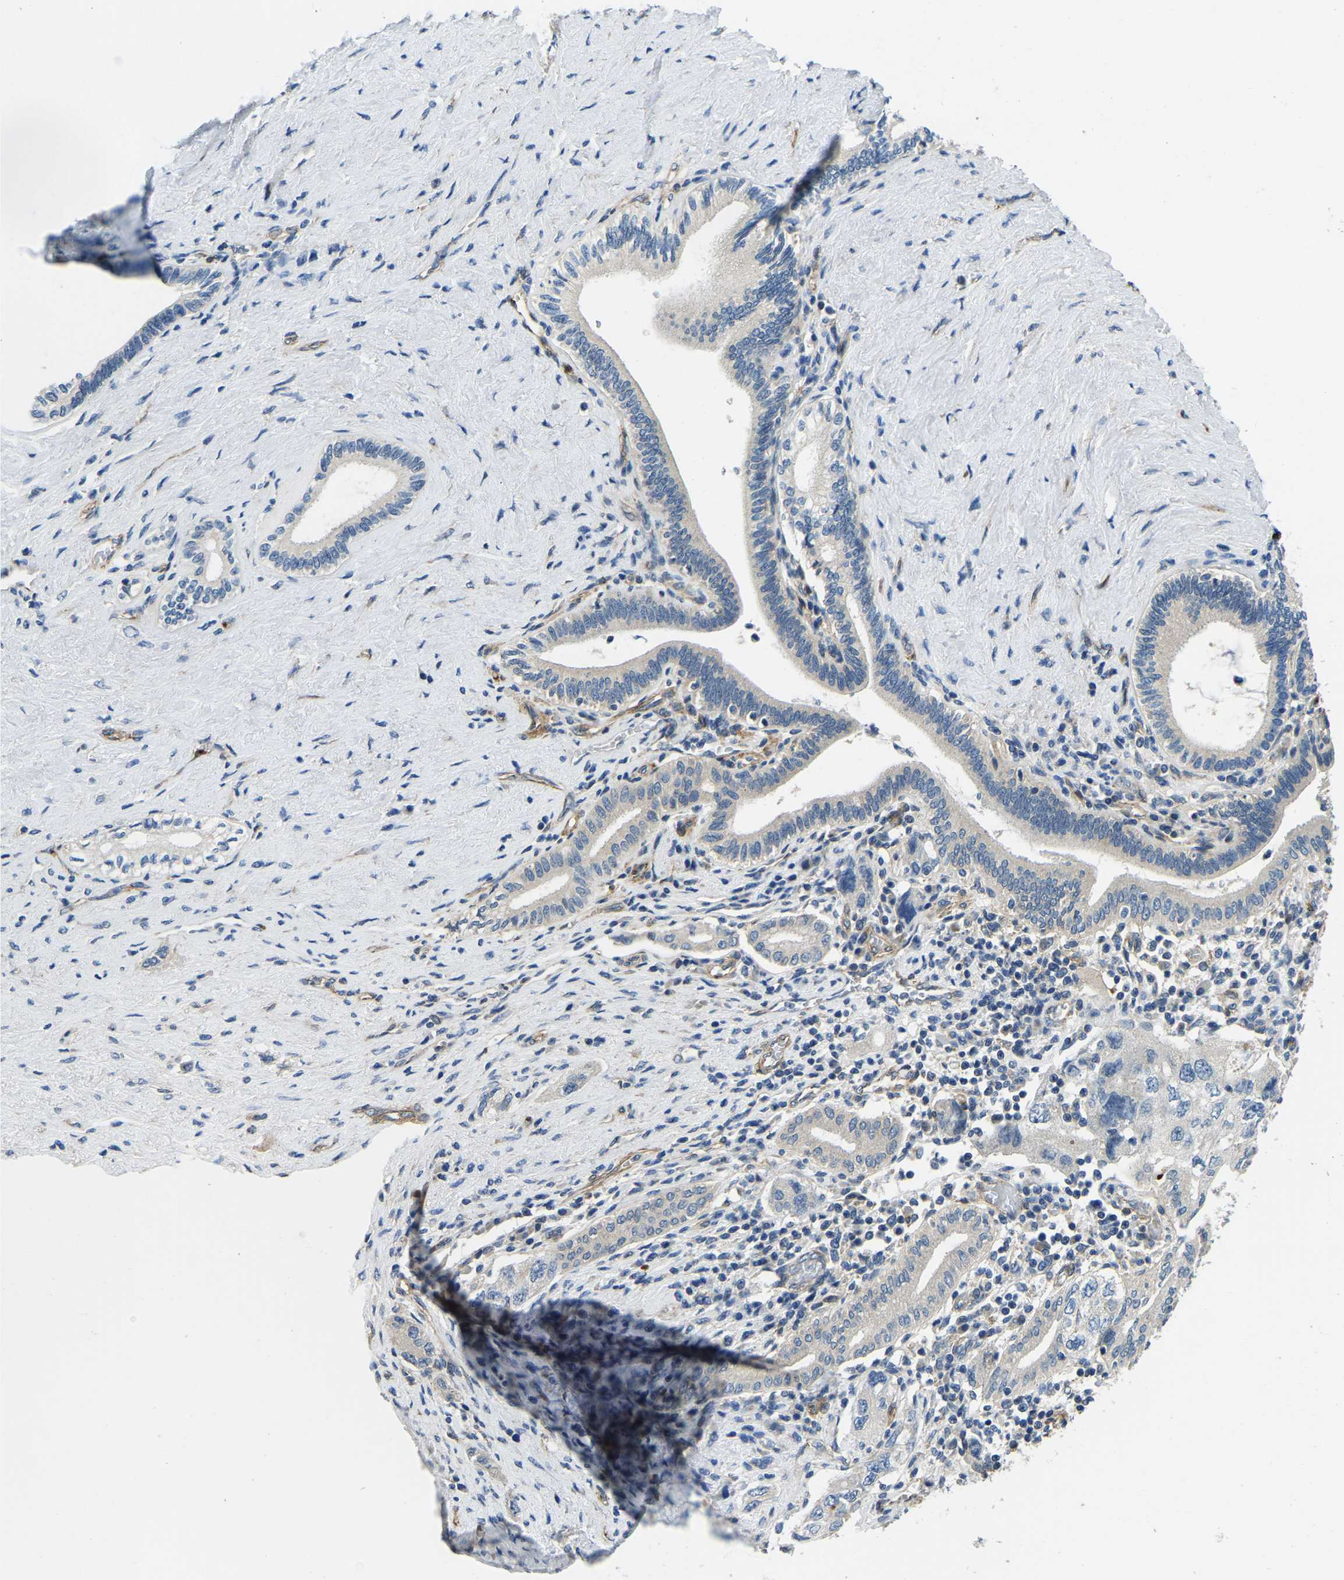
{"staining": {"intensity": "negative", "quantity": "none", "location": "none"}, "tissue": "pancreatic cancer", "cell_type": "Tumor cells", "image_type": "cancer", "snomed": [{"axis": "morphology", "description": "Adenocarcinoma, NOS"}, {"axis": "topography", "description": "Pancreas"}], "caption": "High magnification brightfield microscopy of pancreatic adenocarcinoma stained with DAB (brown) and counterstained with hematoxylin (blue): tumor cells show no significant positivity.", "gene": "RNF39", "patient": {"sex": "female", "age": 73}}